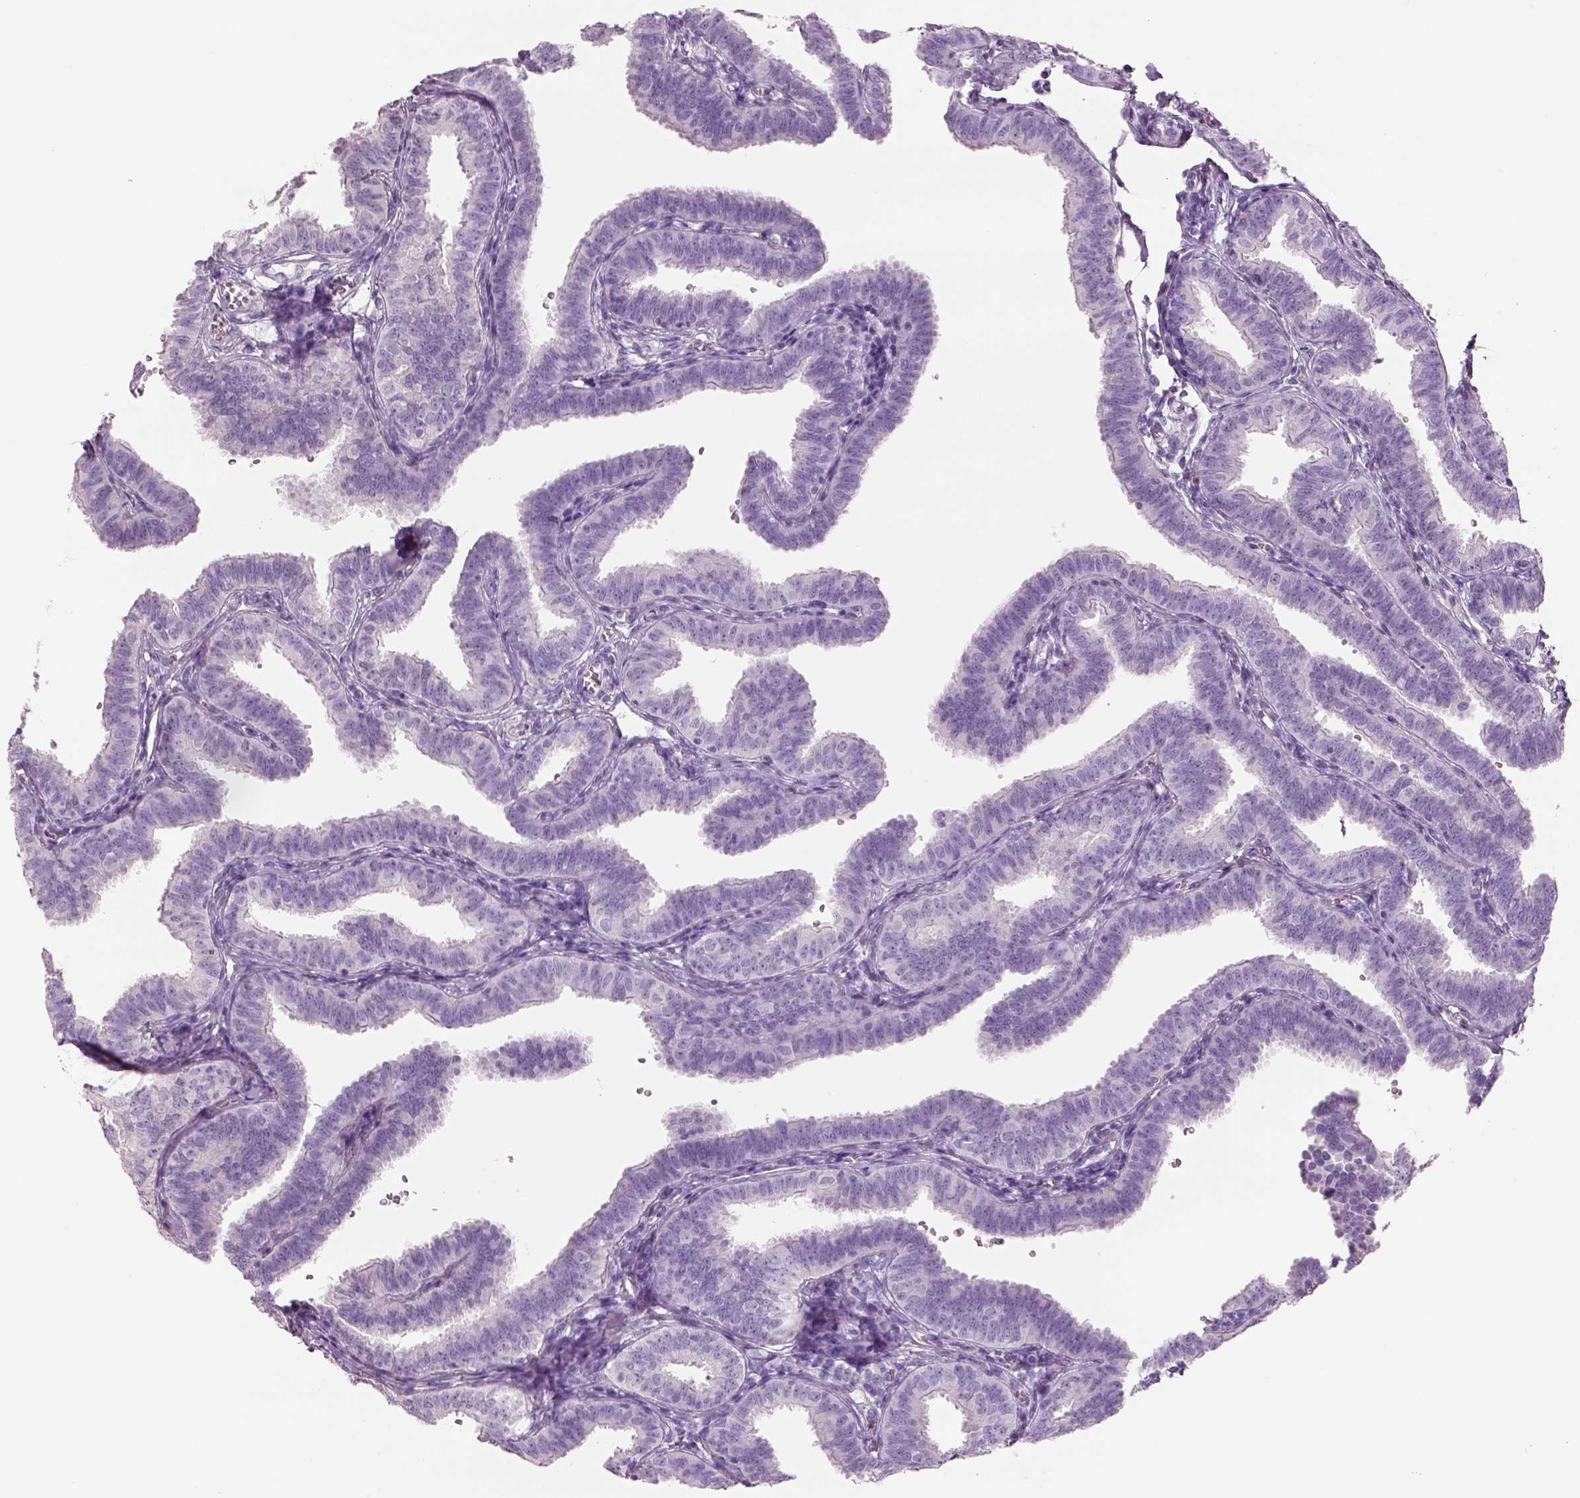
{"staining": {"intensity": "negative", "quantity": "none", "location": "none"}, "tissue": "fallopian tube", "cell_type": "Glandular cells", "image_type": "normal", "snomed": [{"axis": "morphology", "description": "Normal tissue, NOS"}, {"axis": "topography", "description": "Fallopian tube"}], "caption": "Histopathology image shows no protein staining in glandular cells of normal fallopian tube.", "gene": "RHO", "patient": {"sex": "female", "age": 25}}